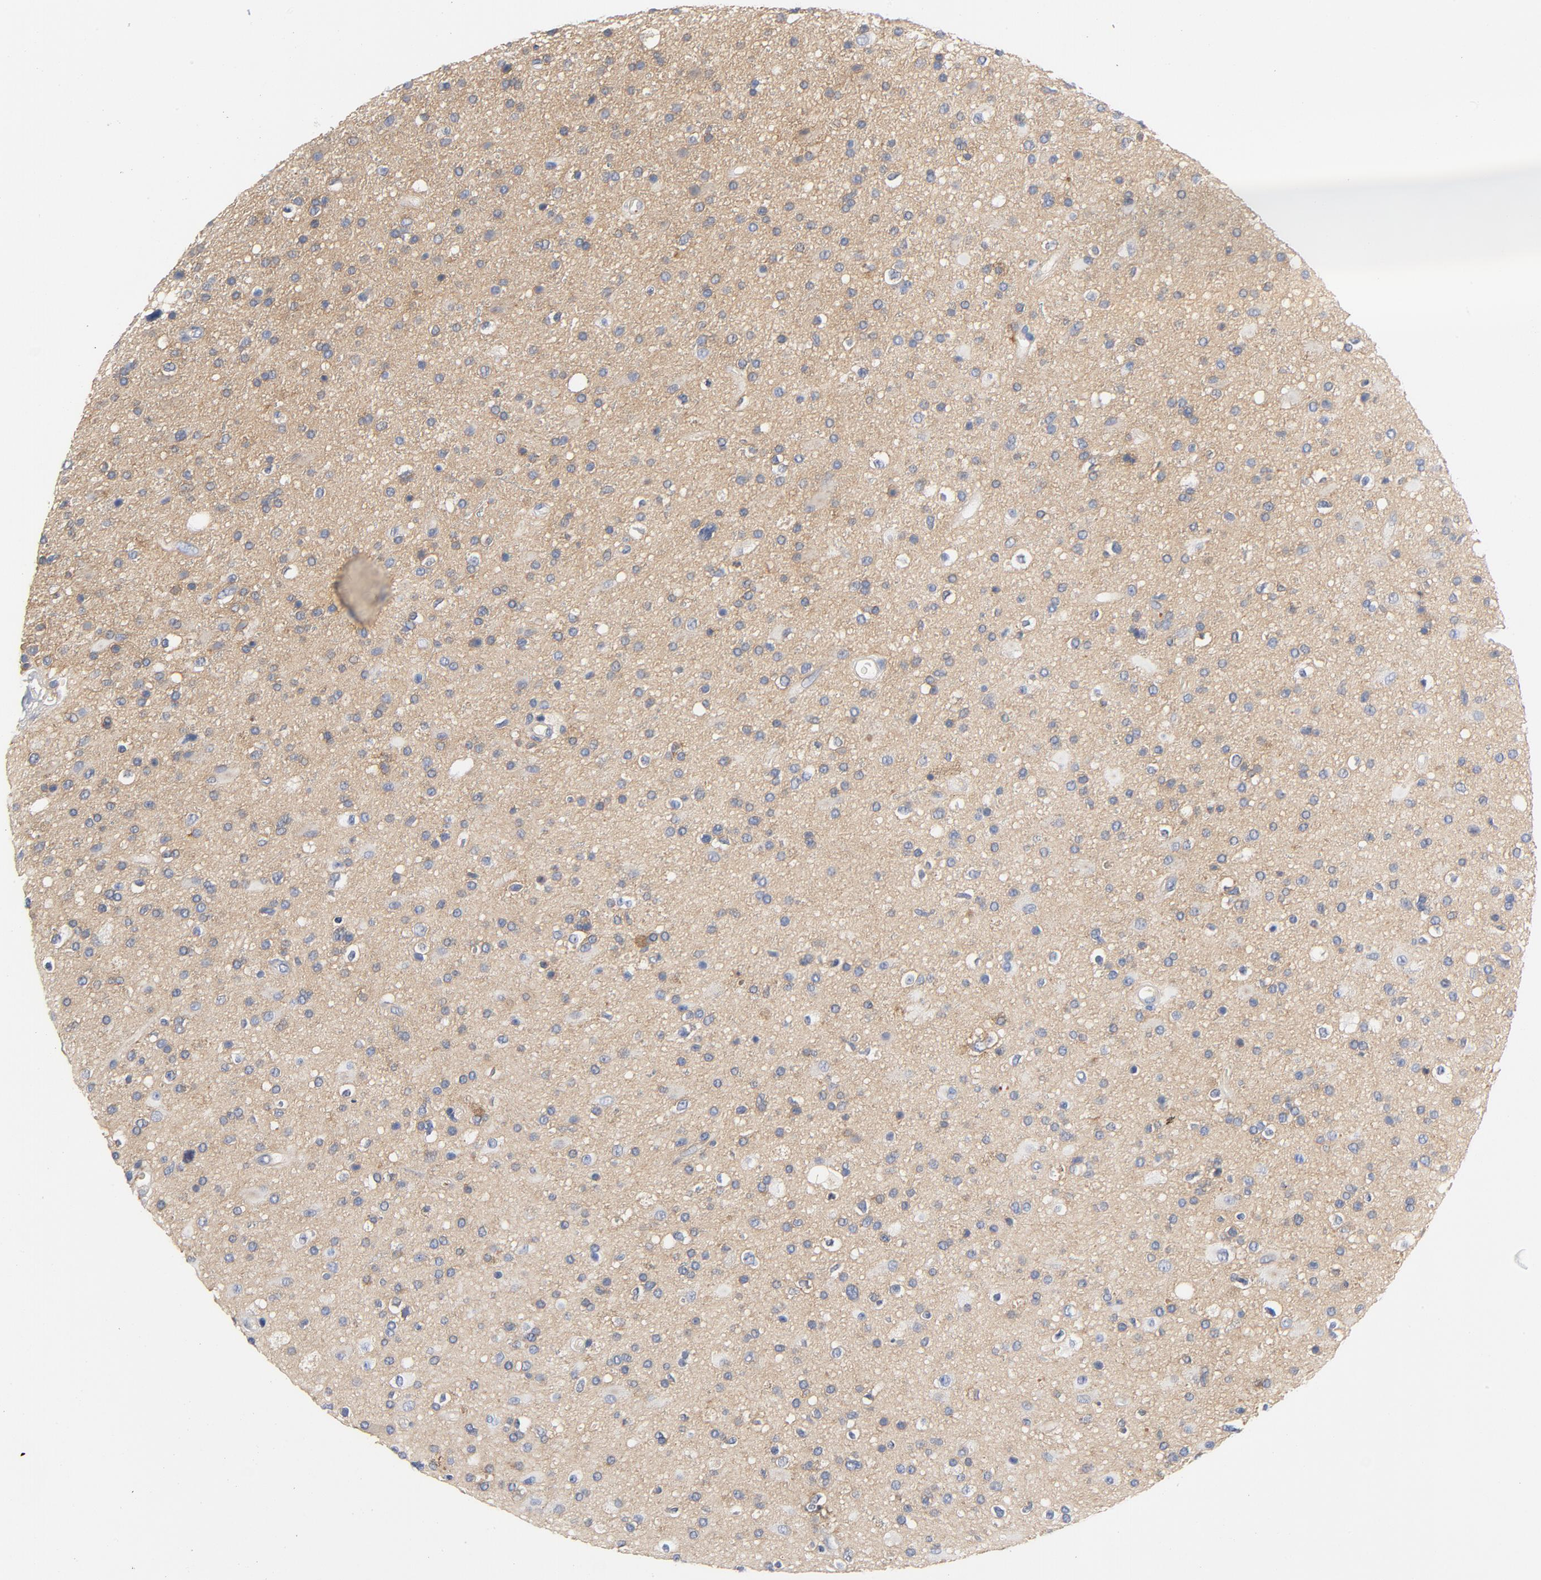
{"staining": {"intensity": "weak", "quantity": ">75%", "location": "cytoplasmic/membranous"}, "tissue": "glioma", "cell_type": "Tumor cells", "image_type": "cancer", "snomed": [{"axis": "morphology", "description": "Glioma, malignant, High grade"}, {"axis": "topography", "description": "Brain"}], "caption": "A brown stain shows weak cytoplasmic/membranous positivity of a protein in human malignant glioma (high-grade) tumor cells.", "gene": "SRC", "patient": {"sex": "male", "age": 33}}